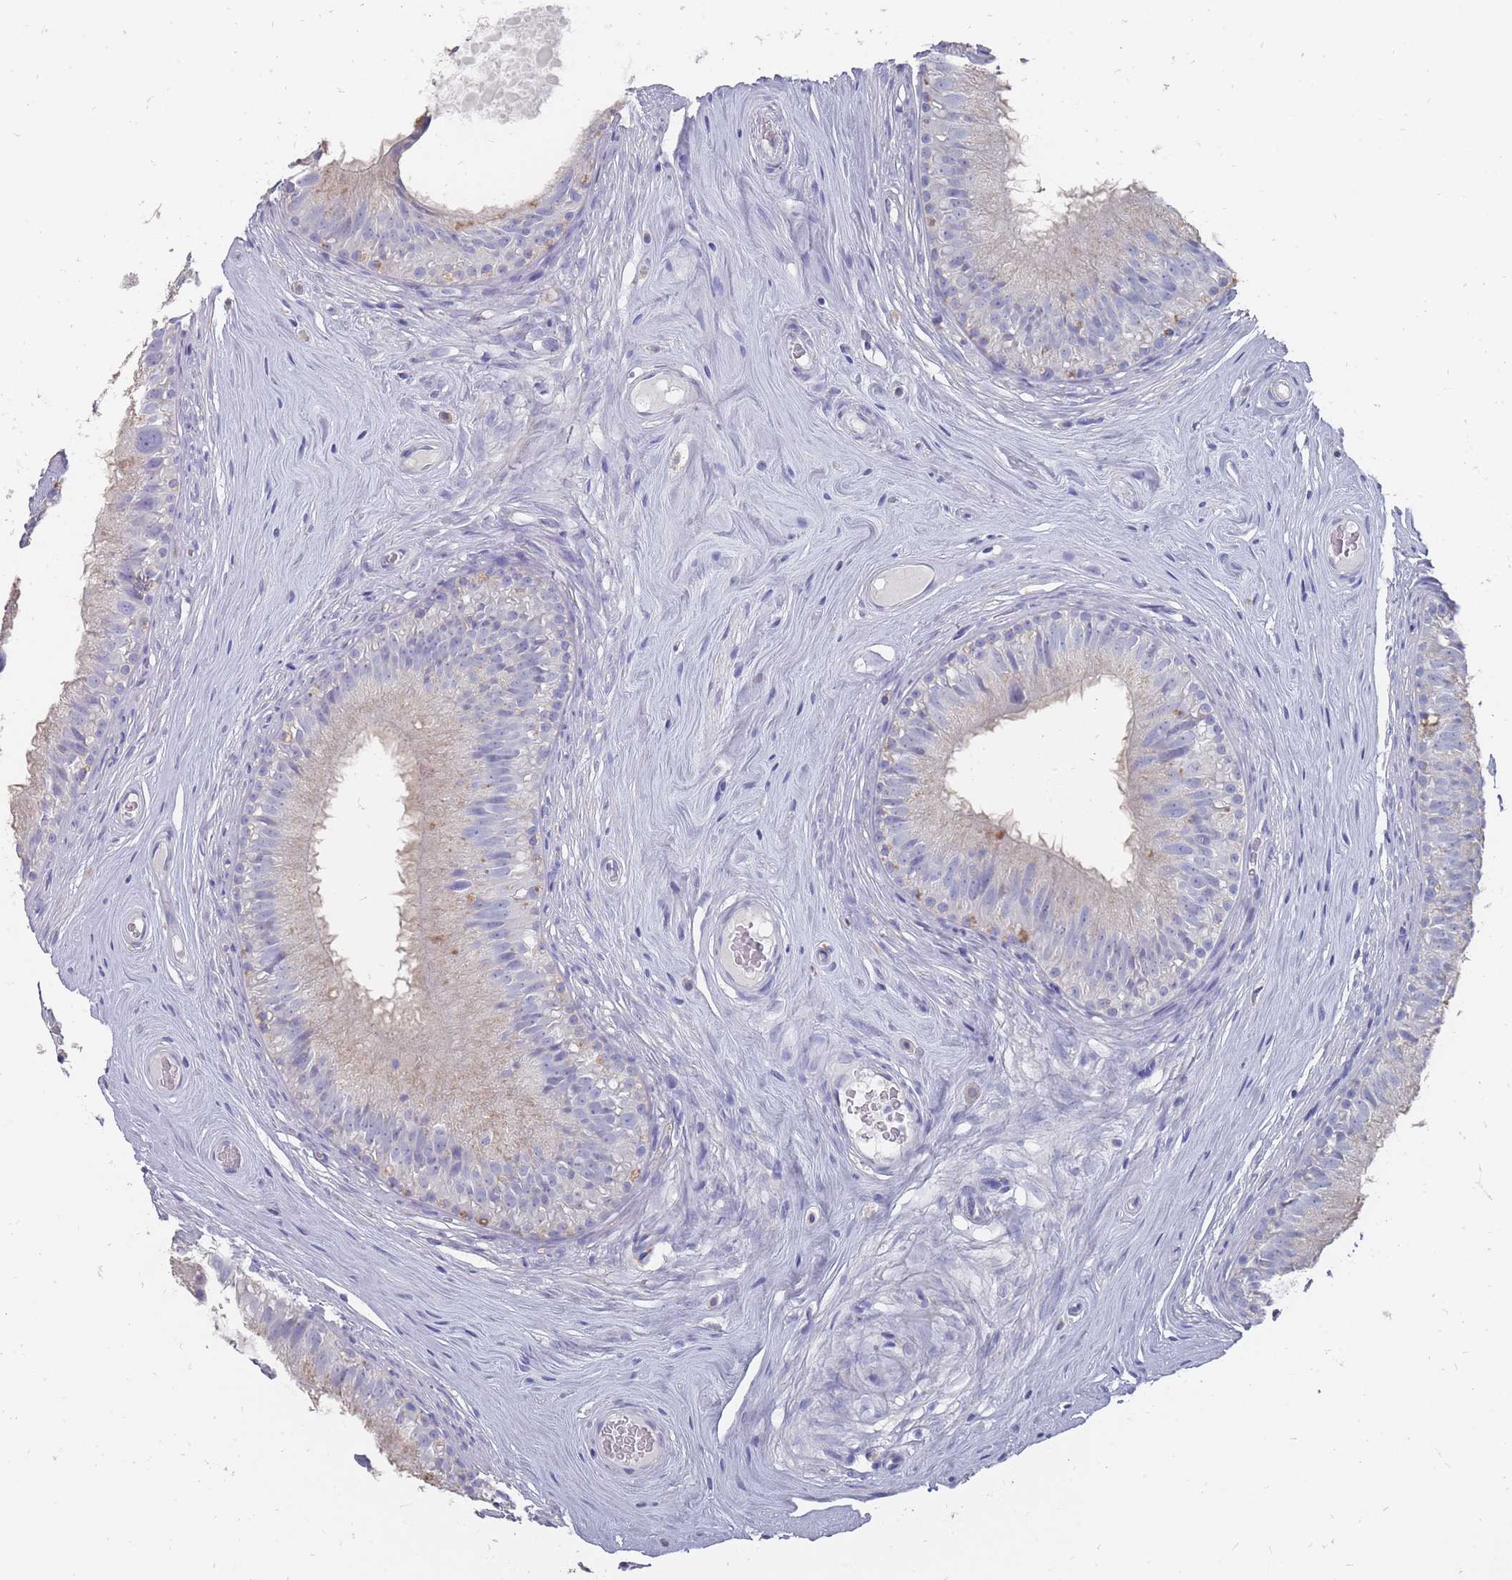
{"staining": {"intensity": "weak", "quantity": "<25%", "location": "cytoplasmic/membranous"}, "tissue": "epididymis", "cell_type": "Glandular cells", "image_type": "normal", "snomed": [{"axis": "morphology", "description": "Normal tissue, NOS"}, {"axis": "topography", "description": "Epididymis"}], "caption": "DAB (3,3'-diaminobenzidine) immunohistochemical staining of unremarkable human epididymis exhibits no significant expression in glandular cells.", "gene": "OTULINL", "patient": {"sex": "male", "age": 45}}